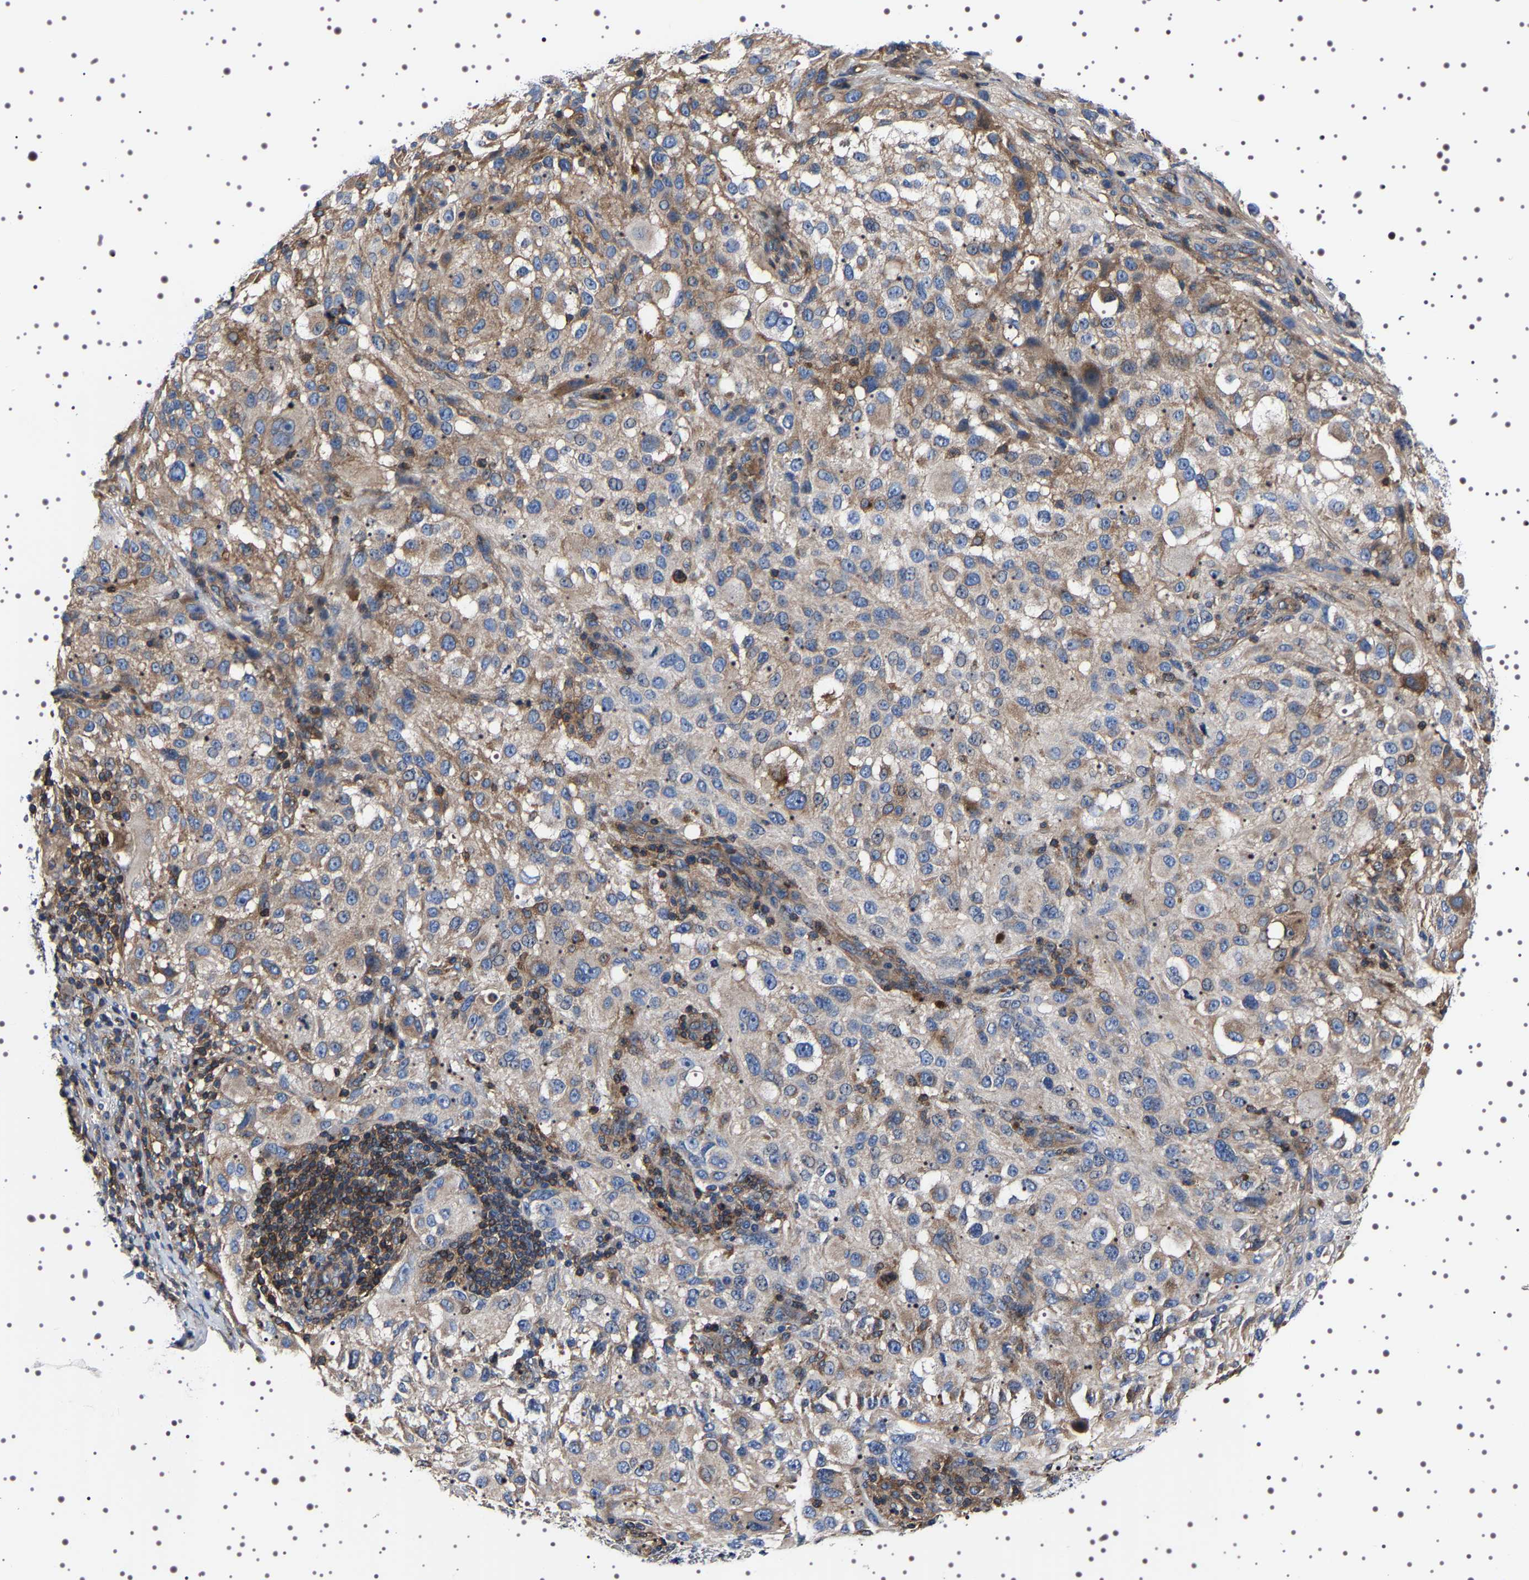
{"staining": {"intensity": "weak", "quantity": ">75%", "location": "cytoplasmic/membranous"}, "tissue": "melanoma", "cell_type": "Tumor cells", "image_type": "cancer", "snomed": [{"axis": "morphology", "description": "Necrosis, NOS"}, {"axis": "morphology", "description": "Malignant melanoma, NOS"}, {"axis": "topography", "description": "Skin"}], "caption": "High-magnification brightfield microscopy of melanoma stained with DAB (3,3'-diaminobenzidine) (brown) and counterstained with hematoxylin (blue). tumor cells exhibit weak cytoplasmic/membranous positivity is seen in about>75% of cells.", "gene": "WDR1", "patient": {"sex": "female", "age": 87}}